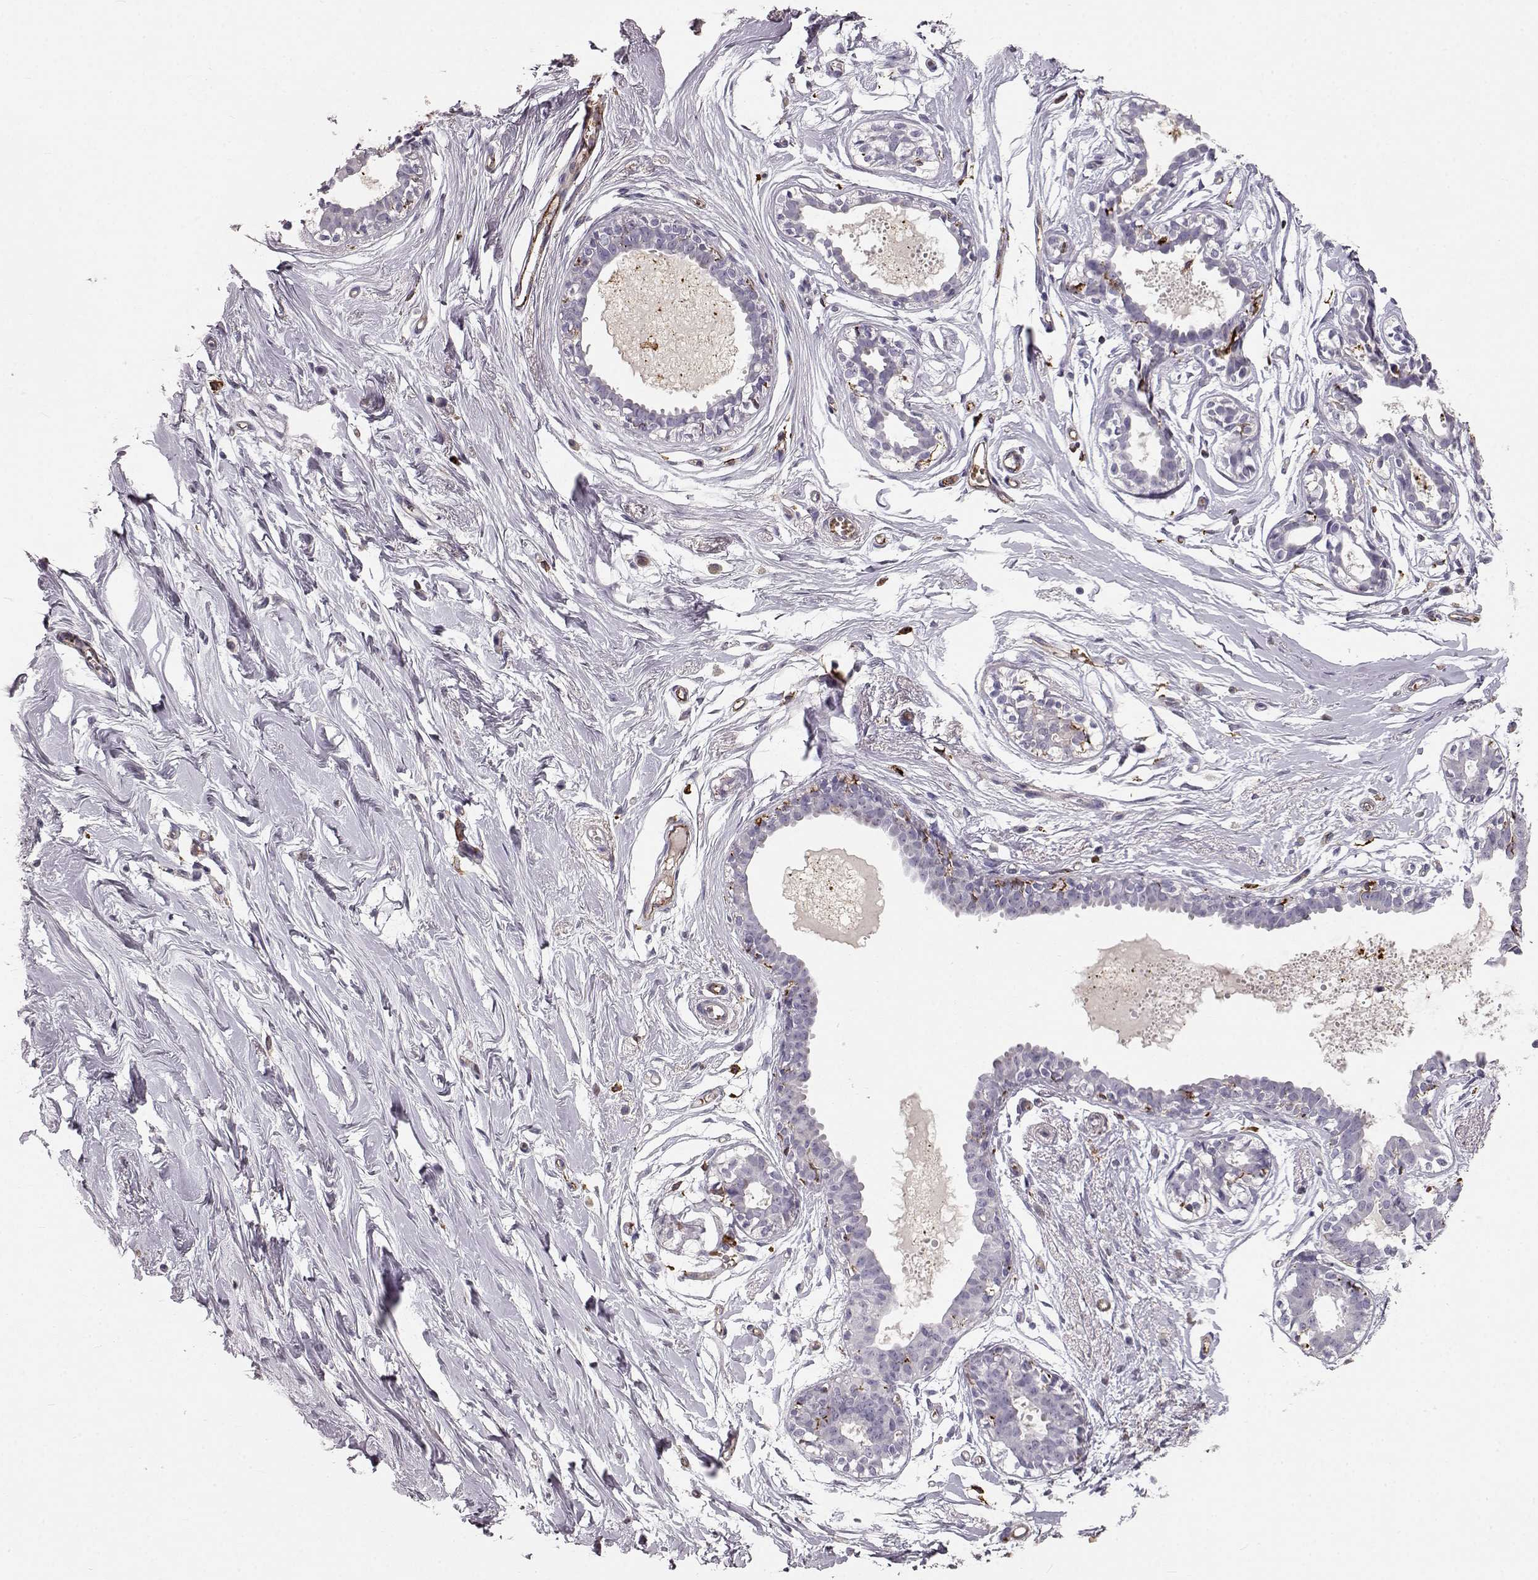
{"staining": {"intensity": "negative", "quantity": "none", "location": "none"}, "tissue": "breast", "cell_type": "Adipocytes", "image_type": "normal", "snomed": [{"axis": "morphology", "description": "Normal tissue, NOS"}, {"axis": "topography", "description": "Breast"}], "caption": "Immunohistochemistry of unremarkable human breast reveals no expression in adipocytes.", "gene": "CCNF", "patient": {"sex": "female", "age": 49}}